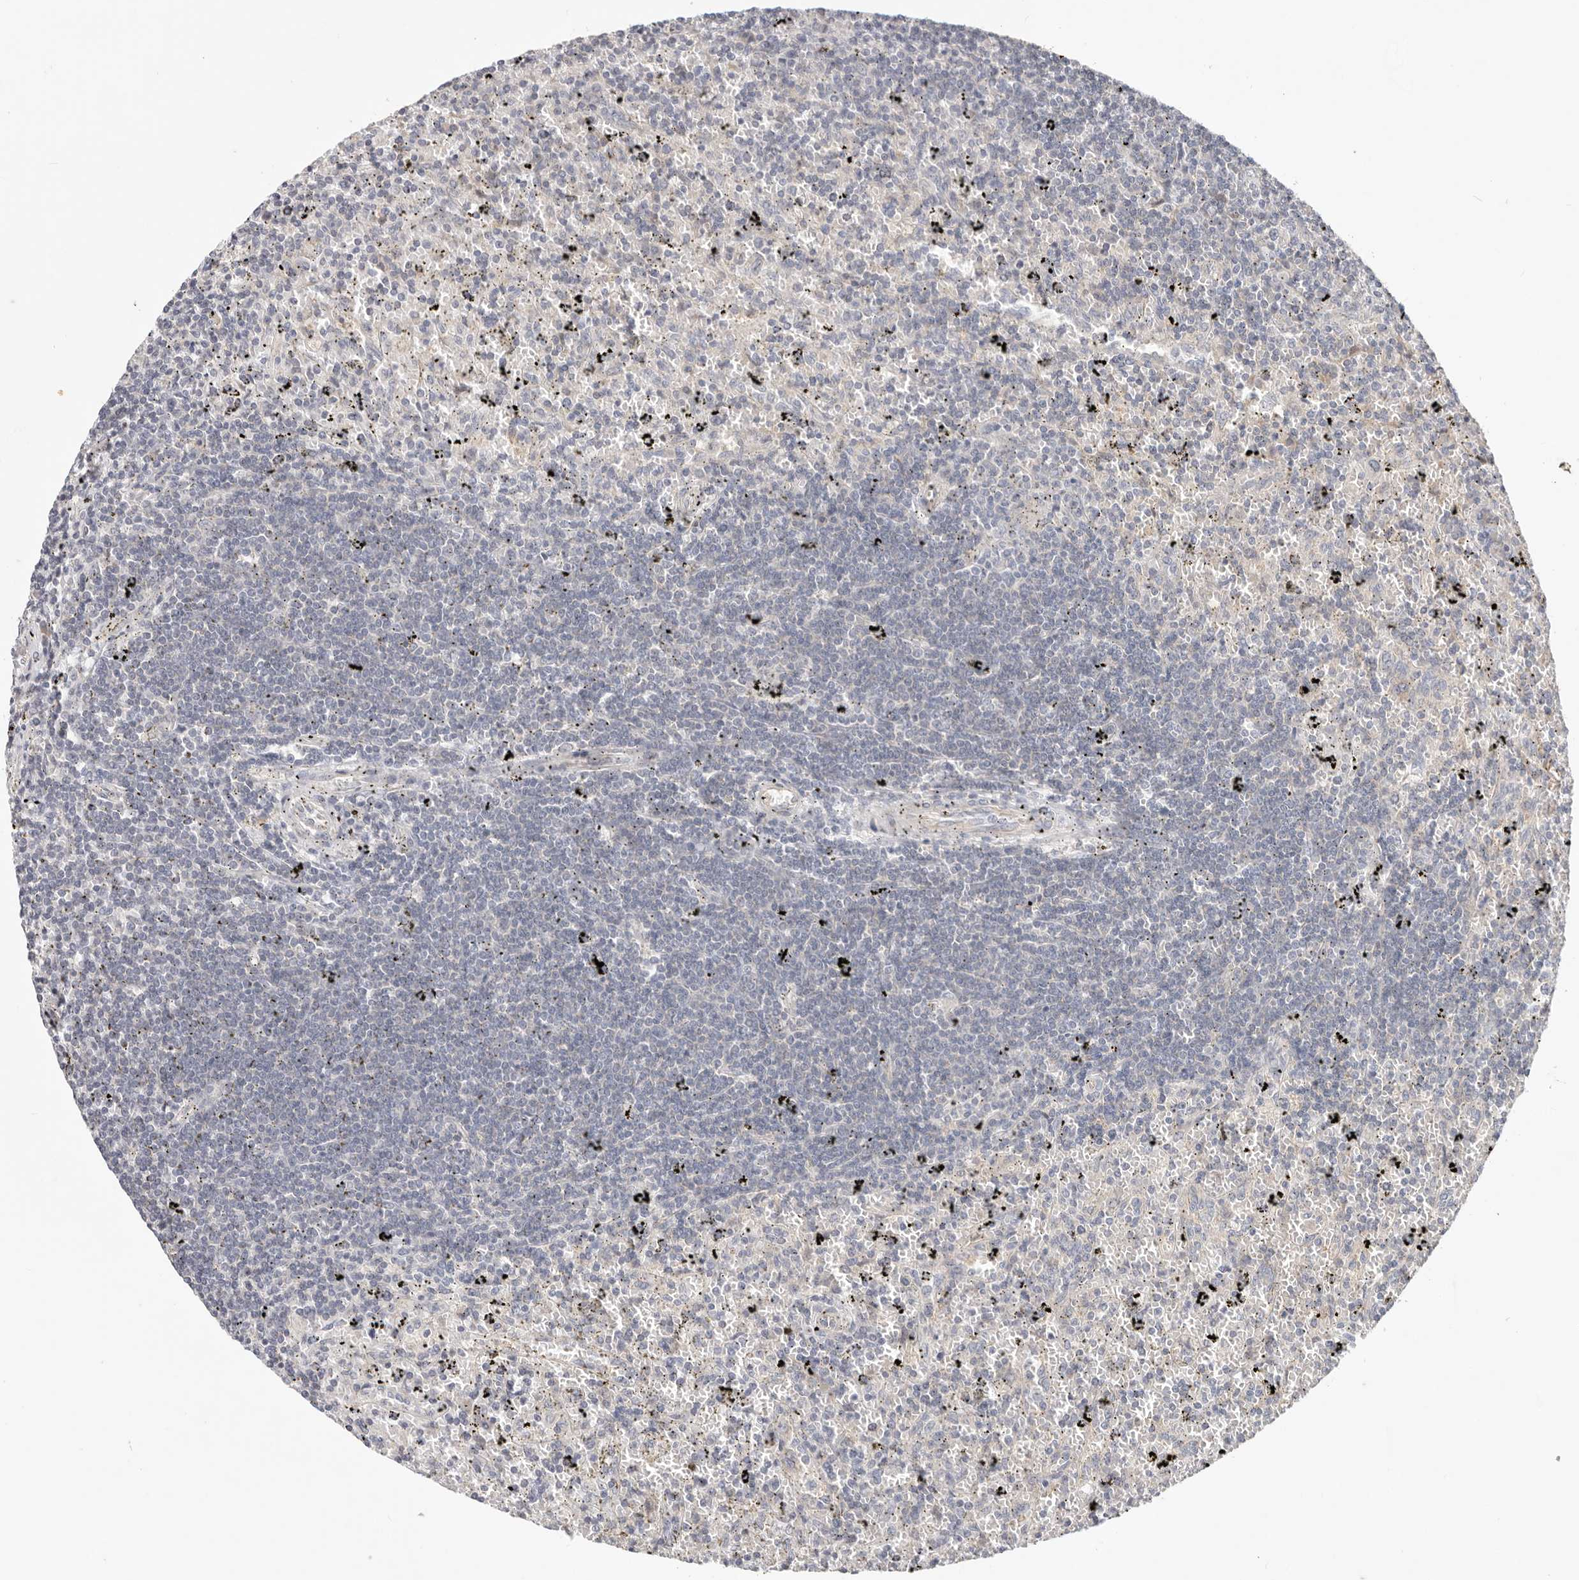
{"staining": {"intensity": "negative", "quantity": "none", "location": "none"}, "tissue": "lymphoma", "cell_type": "Tumor cells", "image_type": "cancer", "snomed": [{"axis": "morphology", "description": "Malignant lymphoma, non-Hodgkin's type, Low grade"}, {"axis": "topography", "description": "Spleen"}], "caption": "IHC photomicrograph of neoplastic tissue: human low-grade malignant lymphoma, non-Hodgkin's type stained with DAB displays no significant protein positivity in tumor cells.", "gene": "WDR77", "patient": {"sex": "male", "age": 76}}